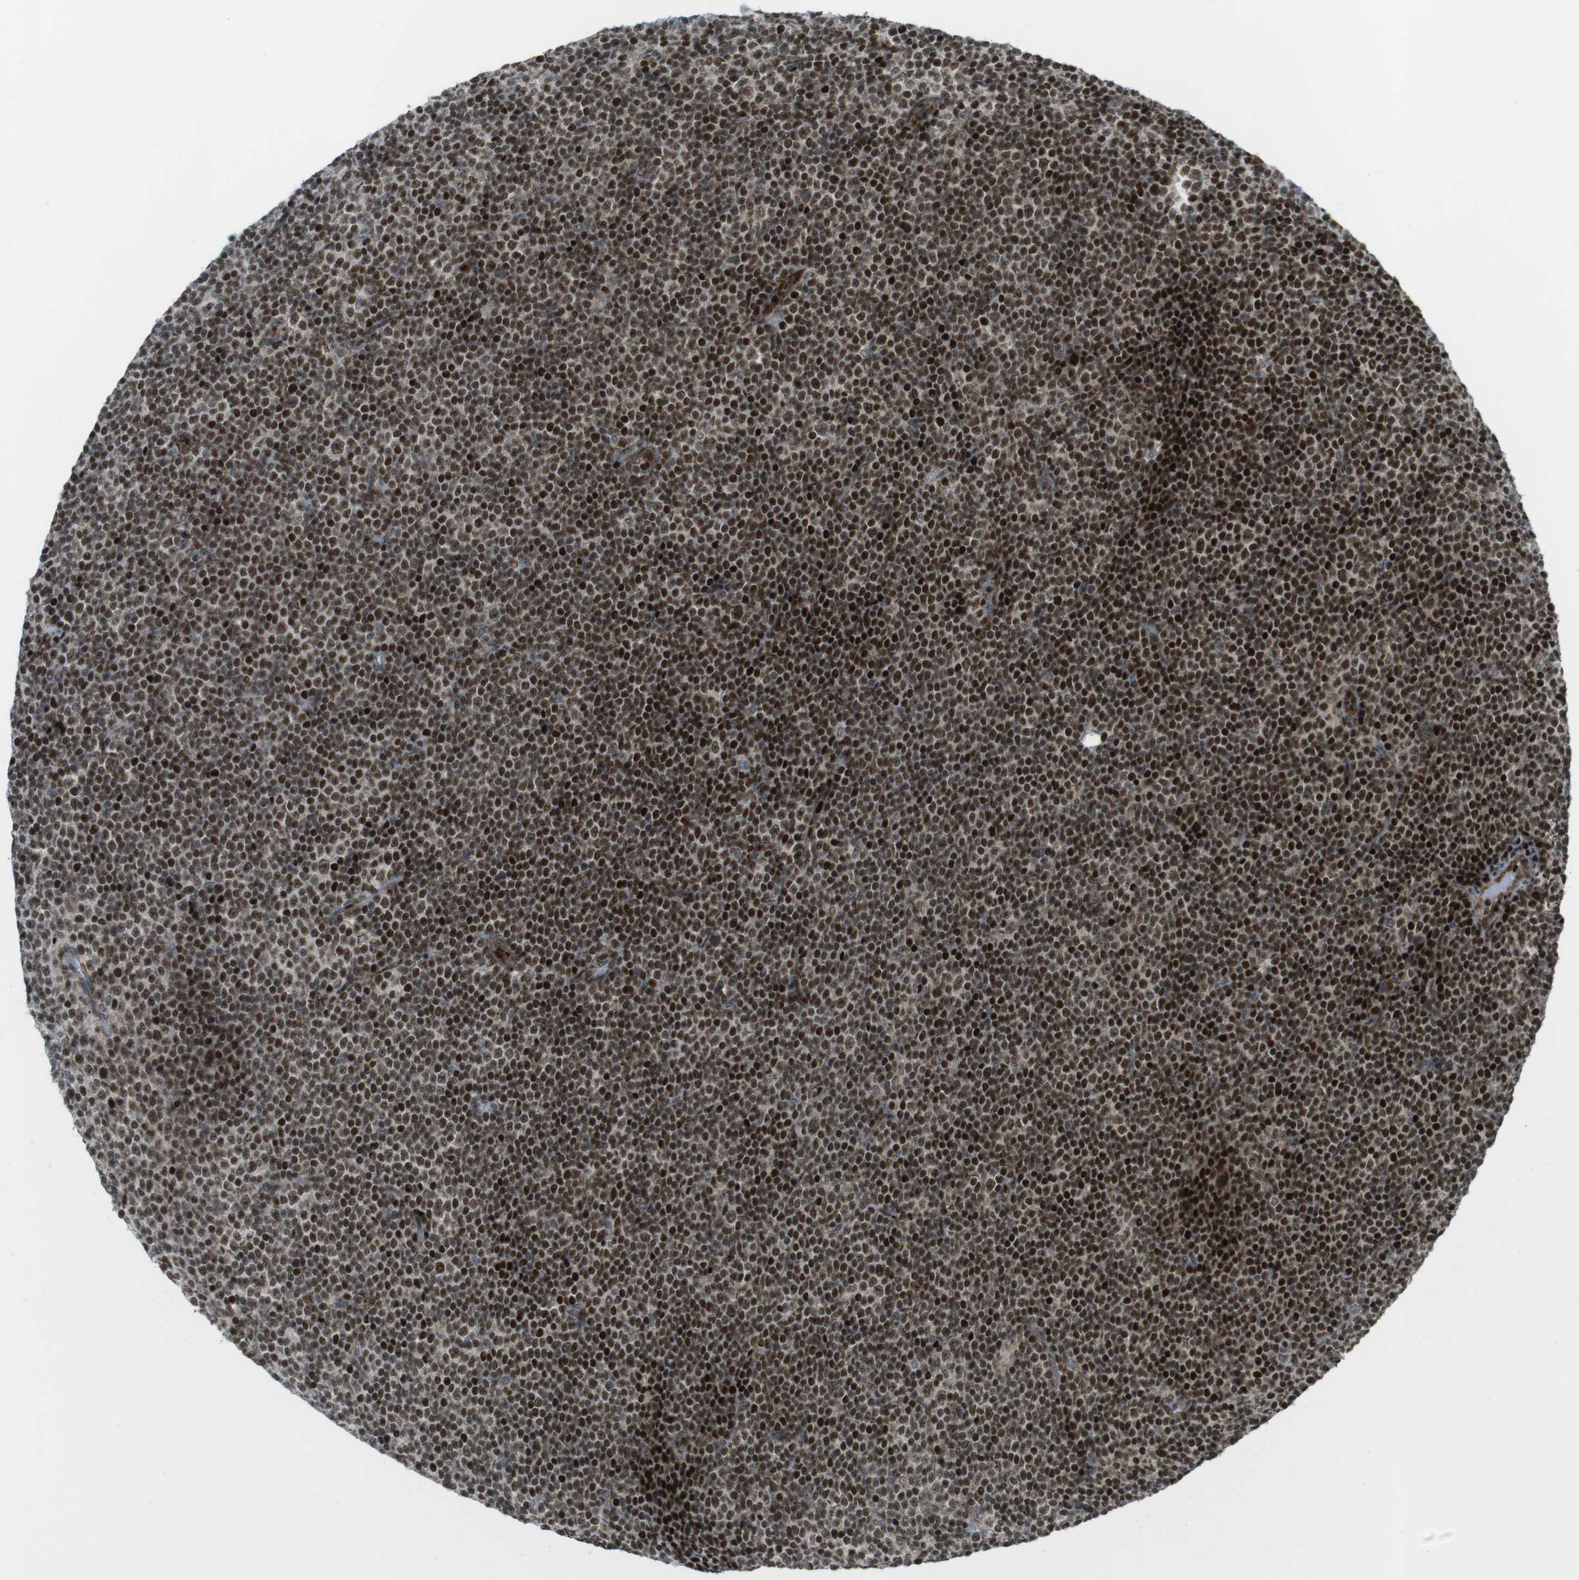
{"staining": {"intensity": "strong", "quantity": "25%-75%", "location": "cytoplasmic/membranous,nuclear"}, "tissue": "lymphoma", "cell_type": "Tumor cells", "image_type": "cancer", "snomed": [{"axis": "morphology", "description": "Malignant lymphoma, non-Hodgkin's type, Low grade"}, {"axis": "topography", "description": "Lymph node"}], "caption": "Lymphoma stained with a brown dye displays strong cytoplasmic/membranous and nuclear positive expression in about 25%-75% of tumor cells.", "gene": "PPP1R13B", "patient": {"sex": "female", "age": 67}}